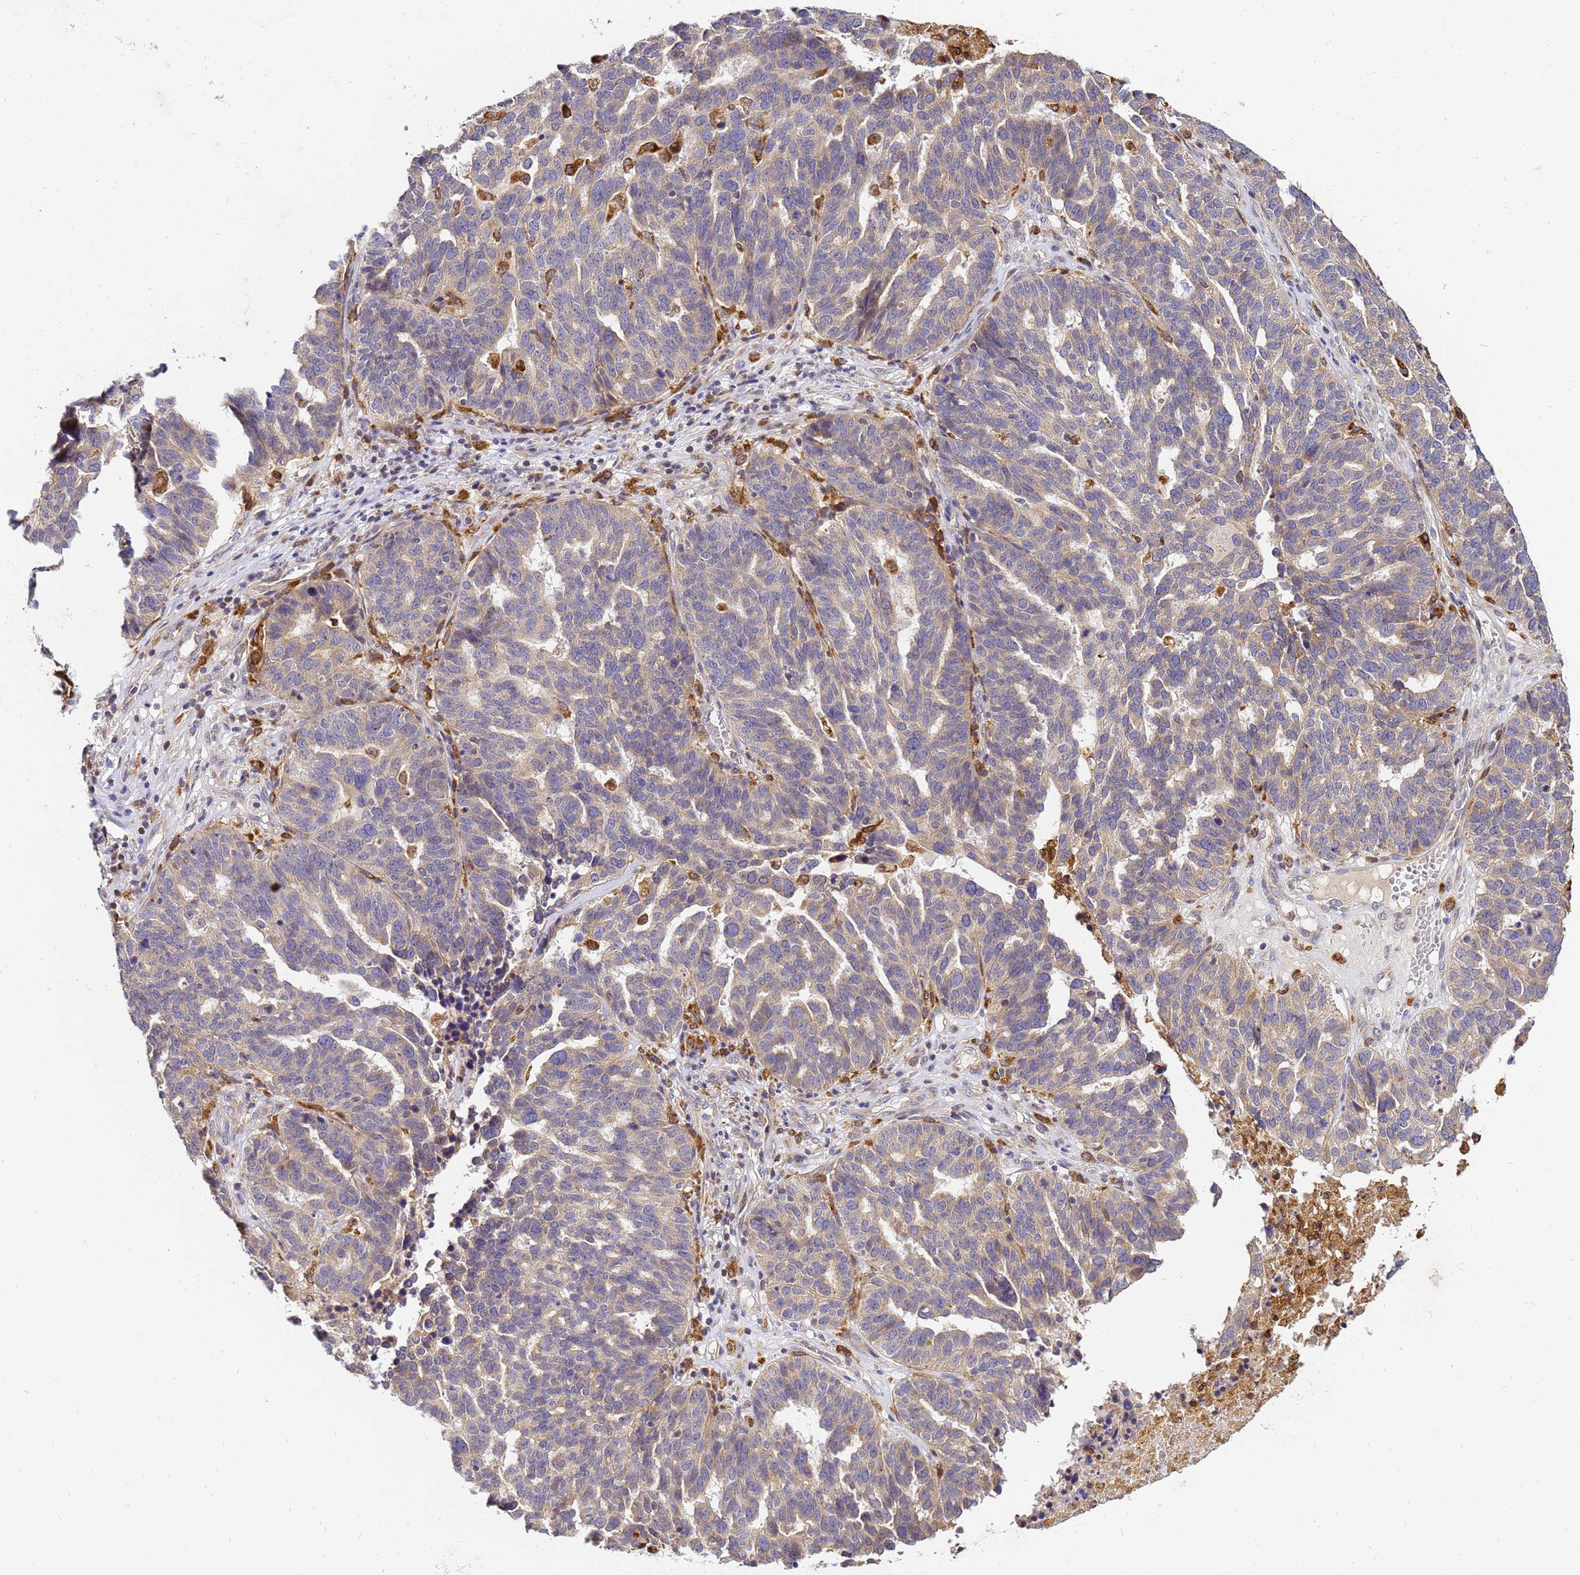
{"staining": {"intensity": "weak", "quantity": "25%-75%", "location": "cytoplasmic/membranous"}, "tissue": "ovarian cancer", "cell_type": "Tumor cells", "image_type": "cancer", "snomed": [{"axis": "morphology", "description": "Cystadenocarcinoma, serous, NOS"}, {"axis": "topography", "description": "Ovary"}], "caption": "Protein staining demonstrates weak cytoplasmic/membranous positivity in approximately 25%-75% of tumor cells in ovarian serous cystadenocarcinoma. Using DAB (brown) and hematoxylin (blue) stains, captured at high magnification using brightfield microscopy.", "gene": "ADPGK", "patient": {"sex": "female", "age": 59}}